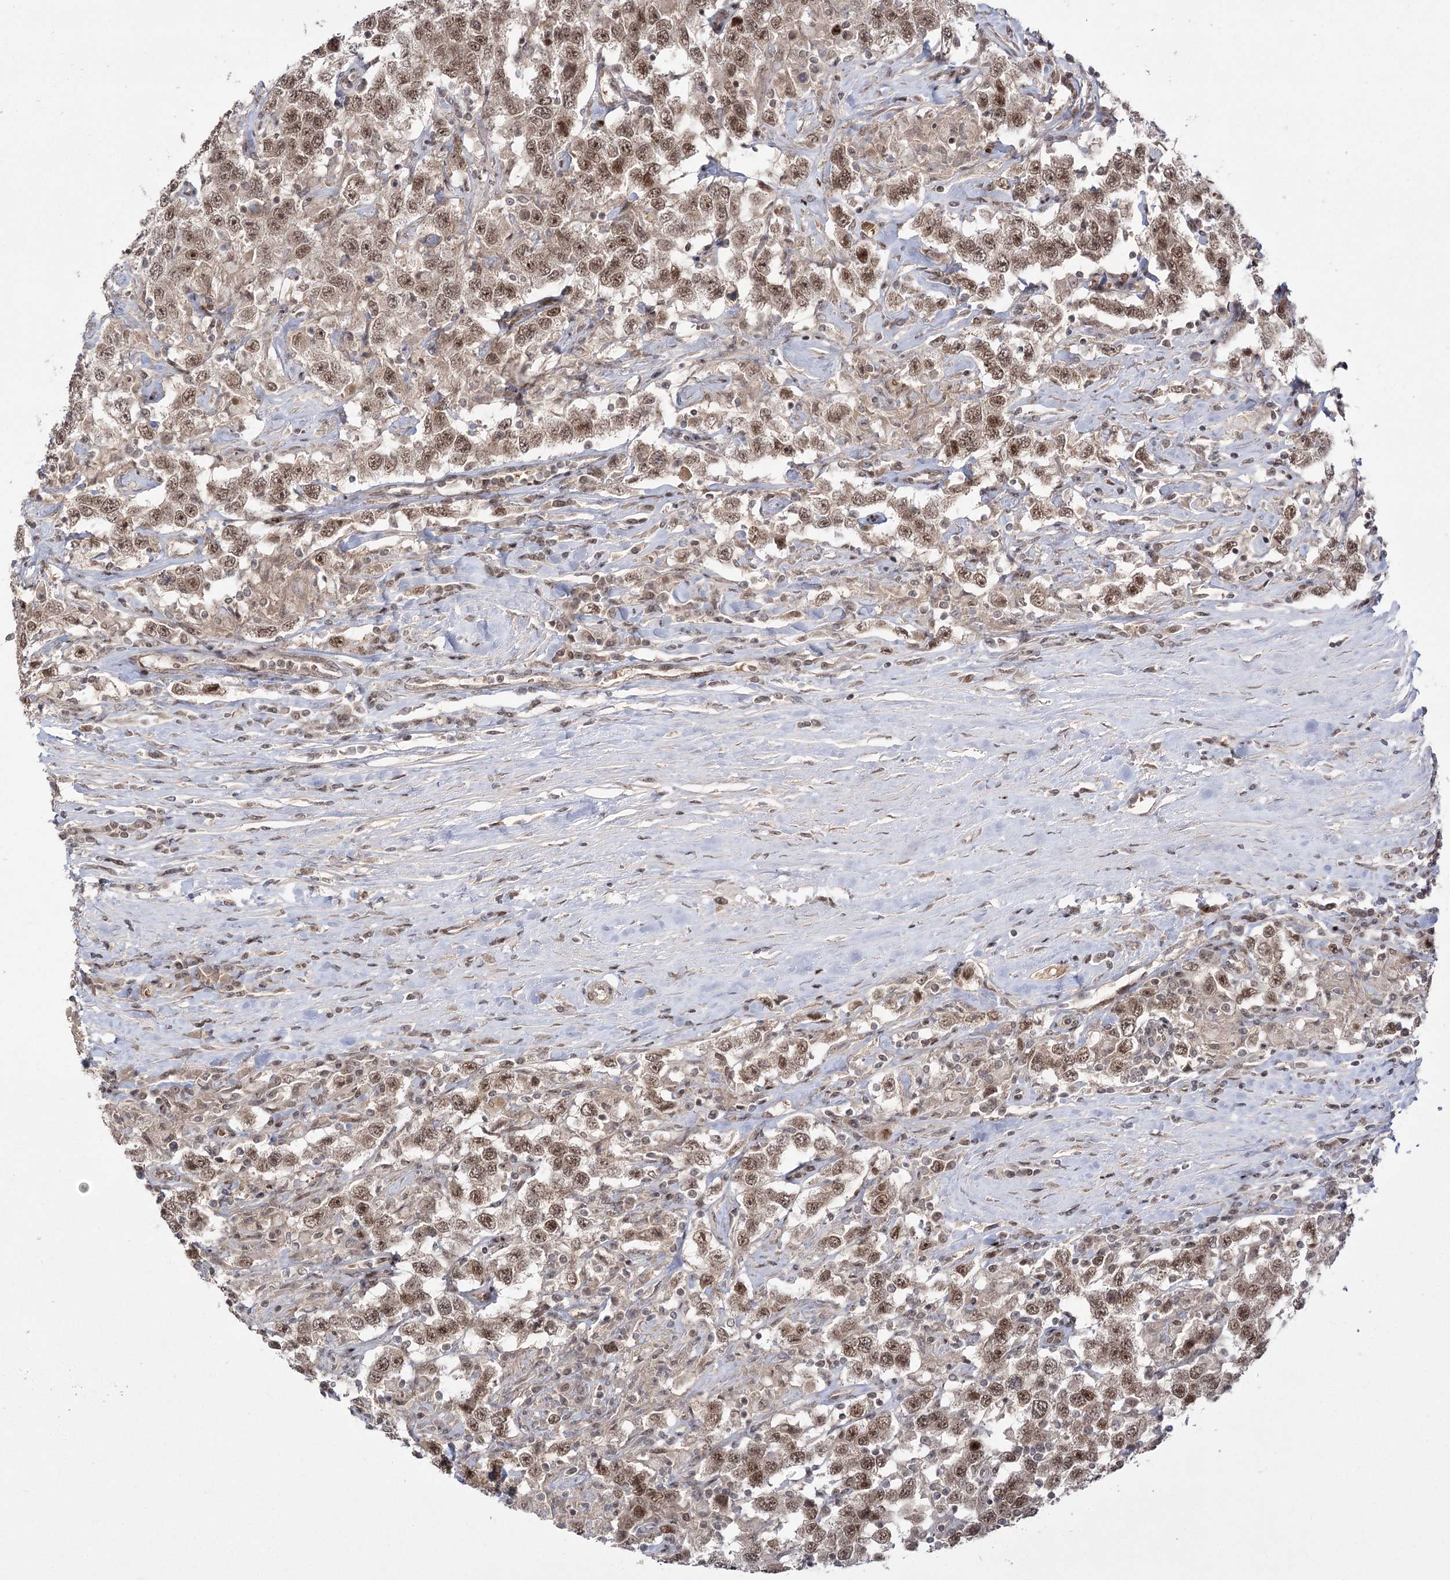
{"staining": {"intensity": "moderate", "quantity": ">75%", "location": "nuclear"}, "tissue": "testis cancer", "cell_type": "Tumor cells", "image_type": "cancer", "snomed": [{"axis": "morphology", "description": "Seminoma, NOS"}, {"axis": "topography", "description": "Testis"}], "caption": "Human seminoma (testis) stained for a protein (brown) demonstrates moderate nuclear positive staining in approximately >75% of tumor cells.", "gene": "HELQ", "patient": {"sex": "male", "age": 41}}